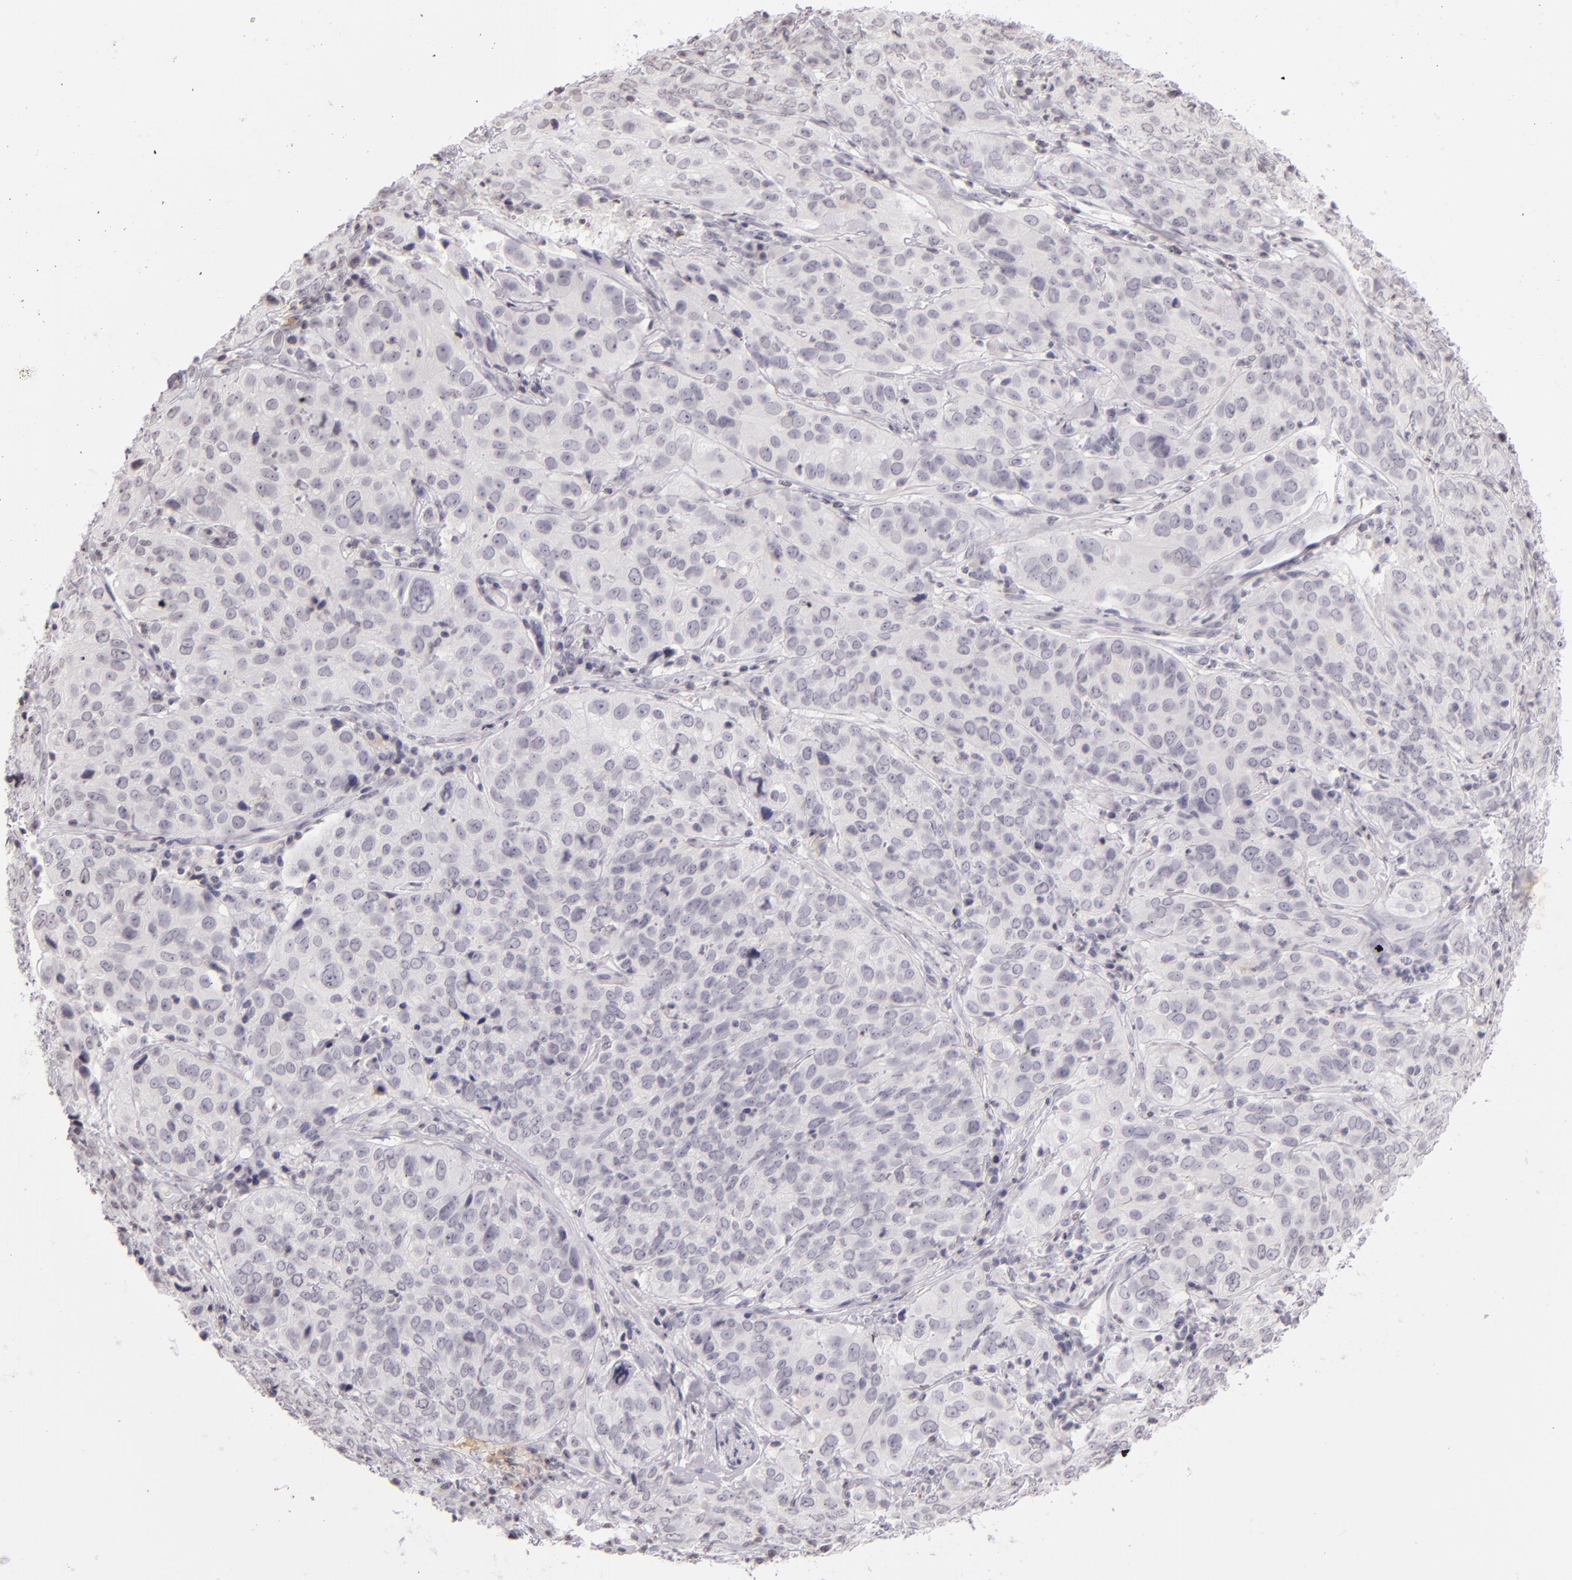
{"staining": {"intensity": "negative", "quantity": "none", "location": "none"}, "tissue": "cervical cancer", "cell_type": "Tumor cells", "image_type": "cancer", "snomed": [{"axis": "morphology", "description": "Squamous cell carcinoma, NOS"}, {"axis": "topography", "description": "Cervix"}], "caption": "Immunohistochemistry (IHC) histopathology image of neoplastic tissue: human cervical cancer (squamous cell carcinoma) stained with DAB (3,3'-diaminobenzidine) reveals no significant protein staining in tumor cells. (Stains: DAB IHC with hematoxylin counter stain, Microscopy: brightfield microscopy at high magnification).", "gene": "CD40", "patient": {"sex": "female", "age": 38}}